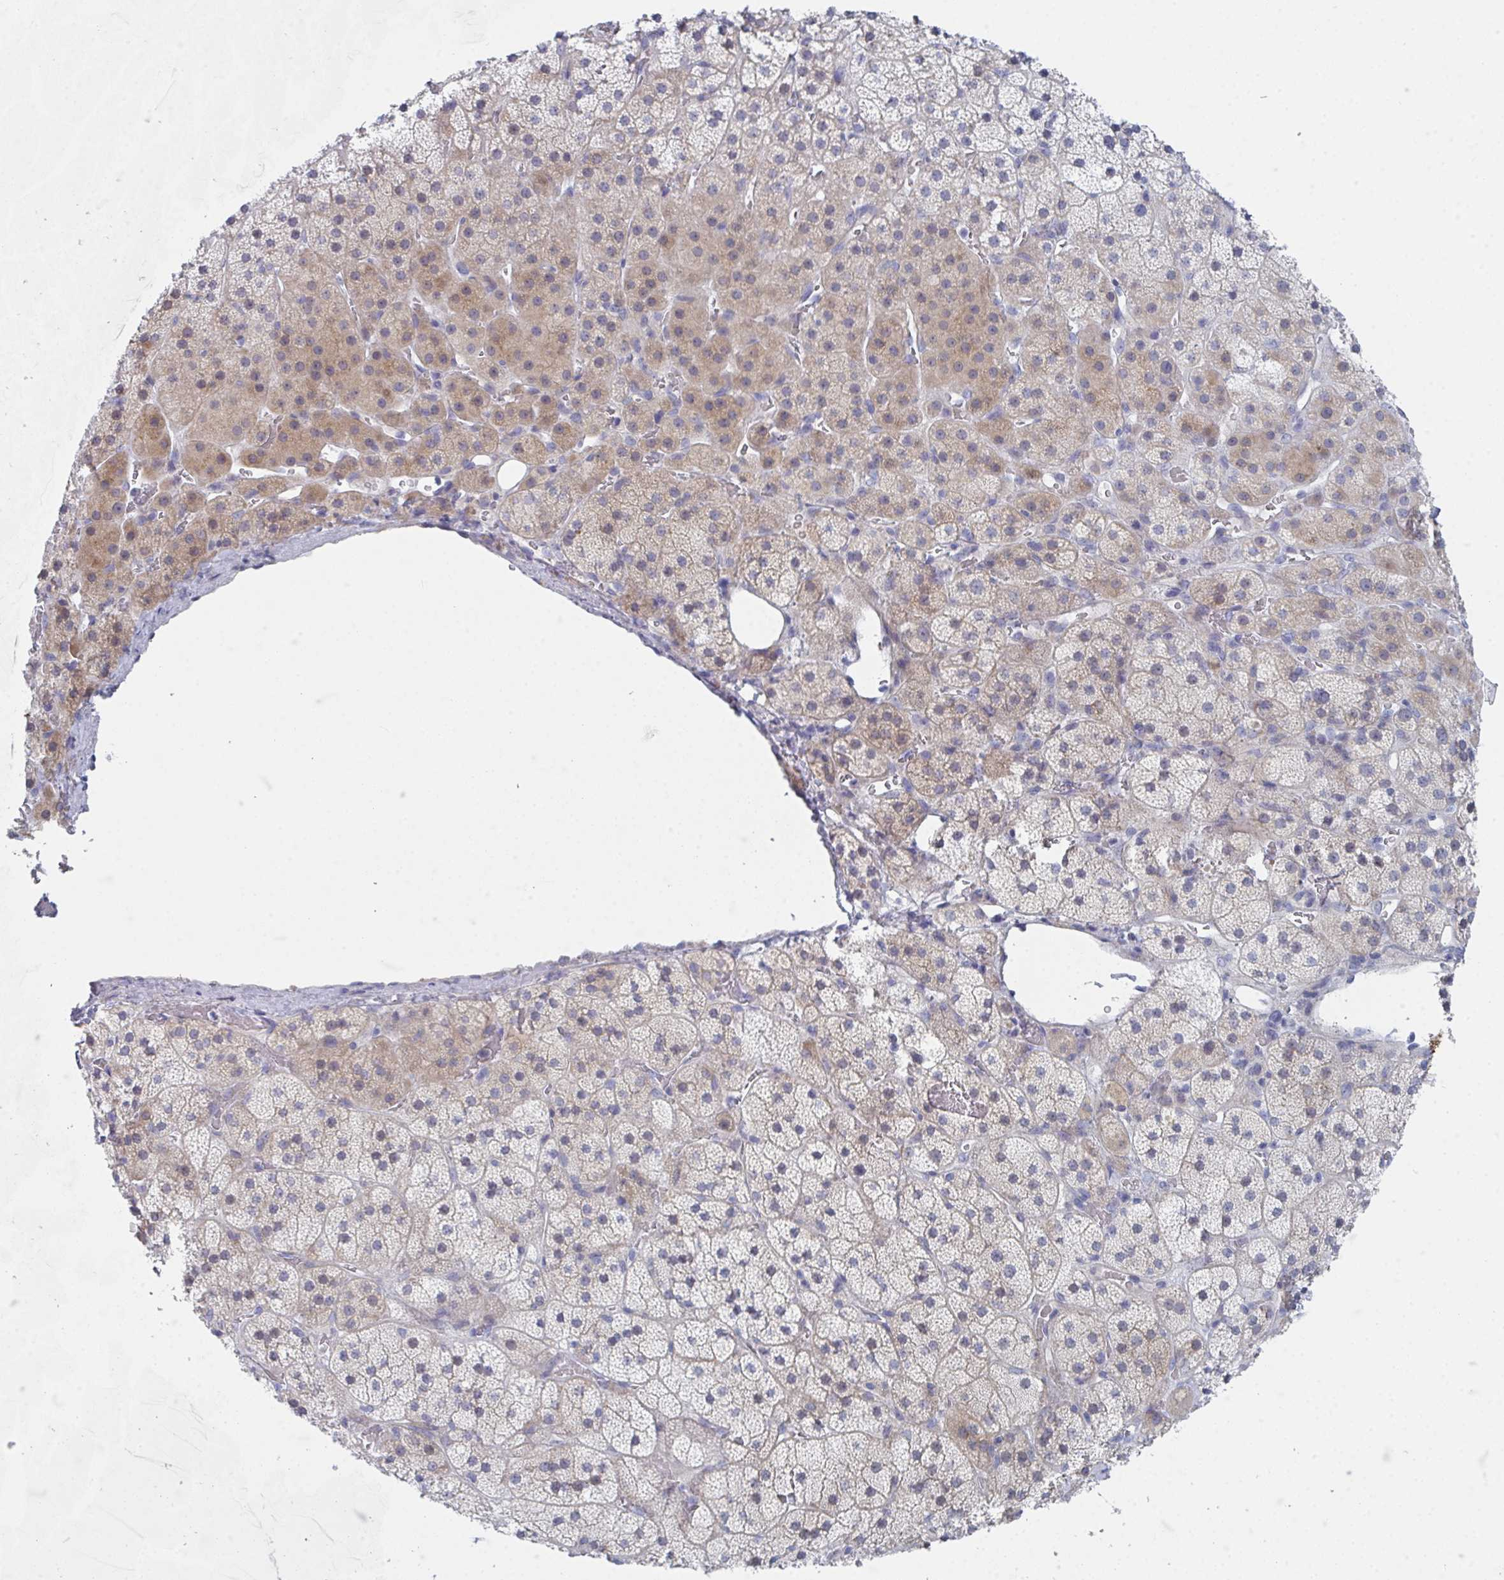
{"staining": {"intensity": "weak", "quantity": "25%-75%", "location": "cytoplasmic/membranous"}, "tissue": "adrenal gland", "cell_type": "Glandular cells", "image_type": "normal", "snomed": [{"axis": "morphology", "description": "Normal tissue, NOS"}, {"axis": "topography", "description": "Adrenal gland"}], "caption": "A high-resolution histopathology image shows IHC staining of normal adrenal gland, which displays weak cytoplasmic/membranous expression in approximately 25%-75% of glandular cells. (Brightfield microscopy of DAB IHC at high magnification).", "gene": "ZNF684", "patient": {"sex": "male", "age": 57}}